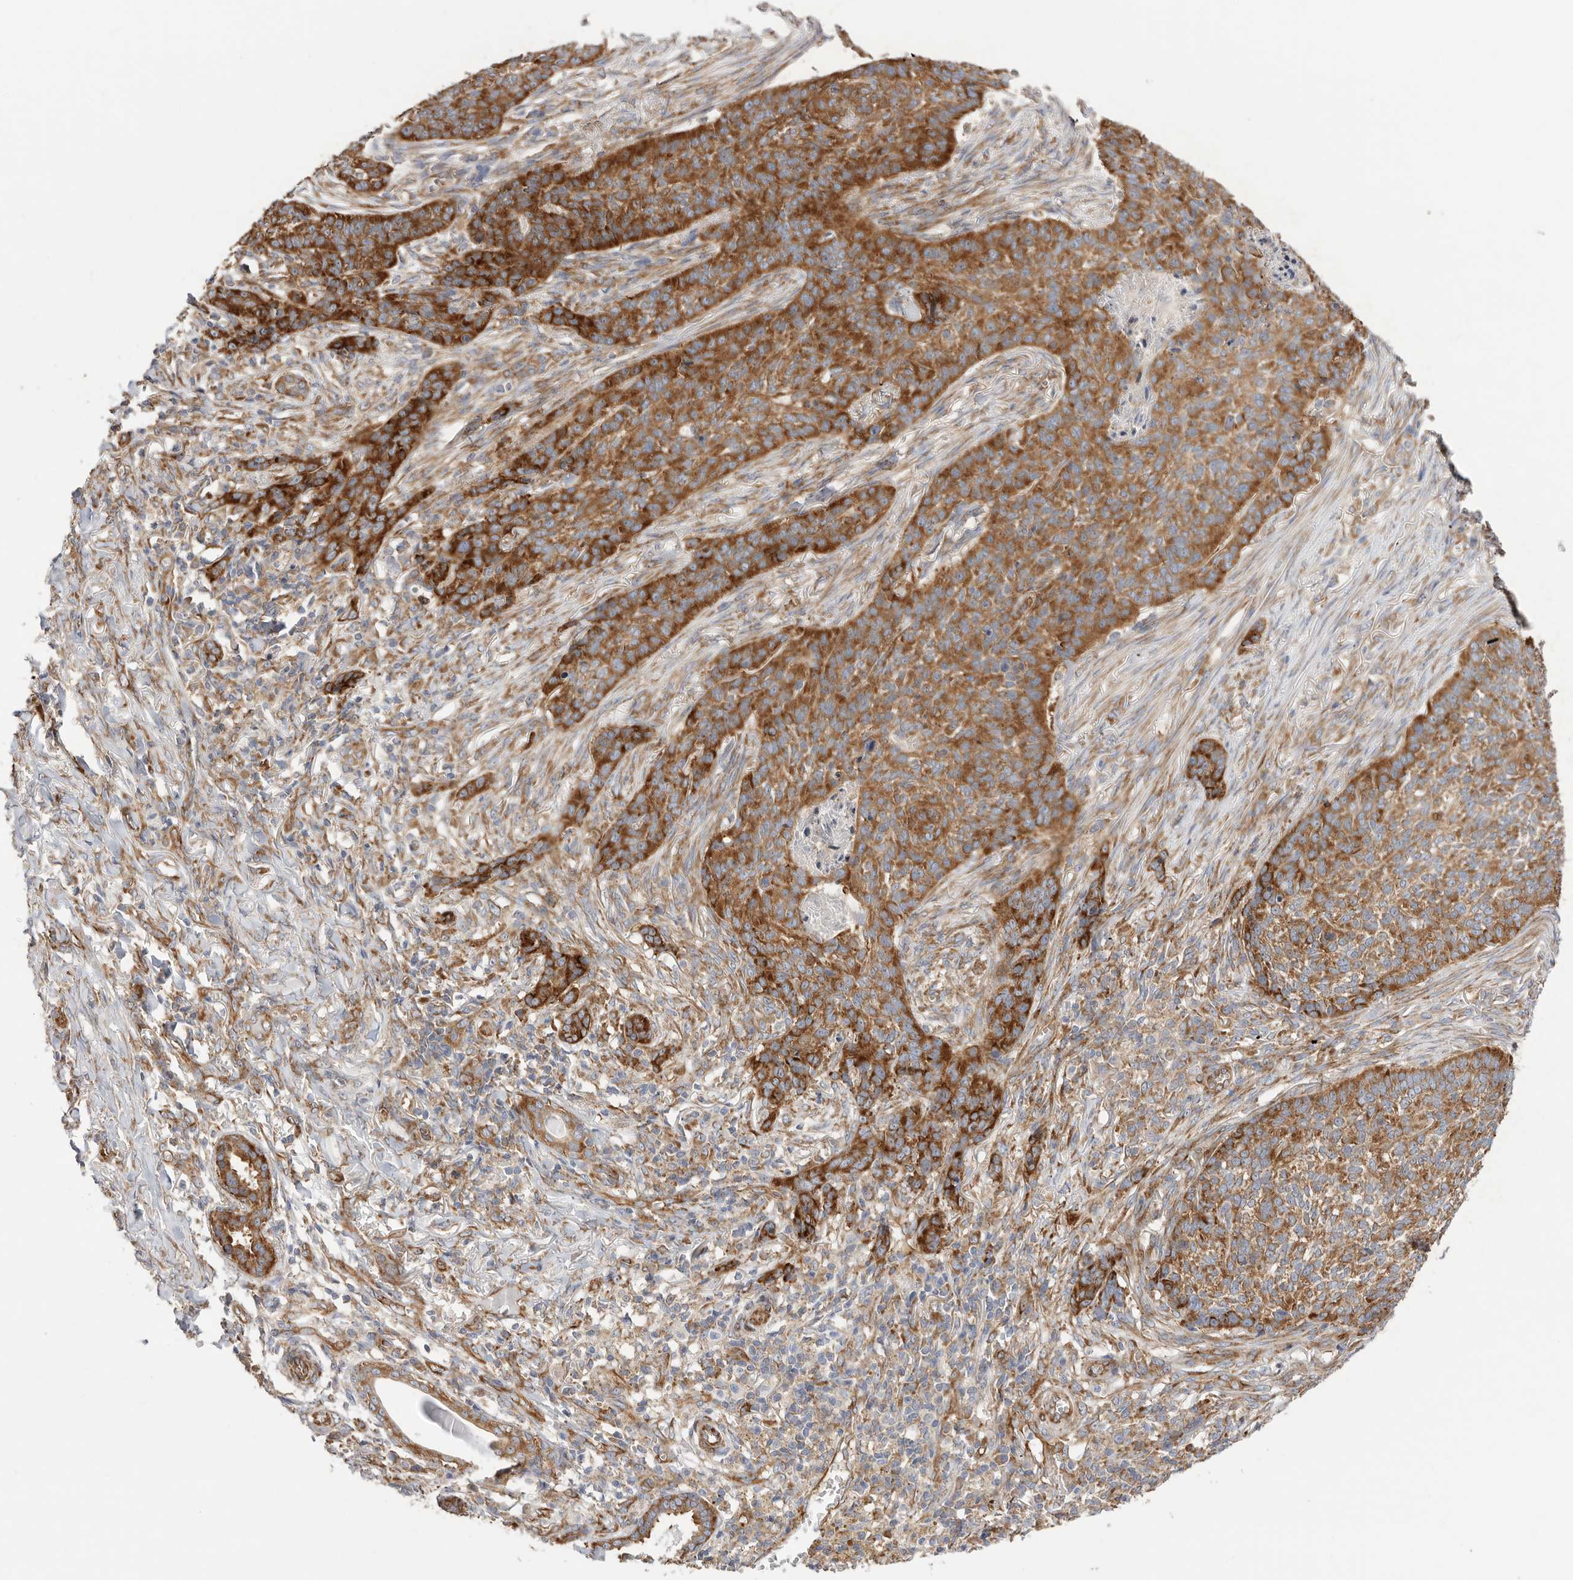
{"staining": {"intensity": "strong", "quantity": ">75%", "location": "cytoplasmic/membranous"}, "tissue": "skin cancer", "cell_type": "Tumor cells", "image_type": "cancer", "snomed": [{"axis": "morphology", "description": "Basal cell carcinoma"}, {"axis": "topography", "description": "Skin"}], "caption": "A high amount of strong cytoplasmic/membranous expression is seen in about >75% of tumor cells in skin cancer (basal cell carcinoma) tissue.", "gene": "SERBP1", "patient": {"sex": "male", "age": 85}}